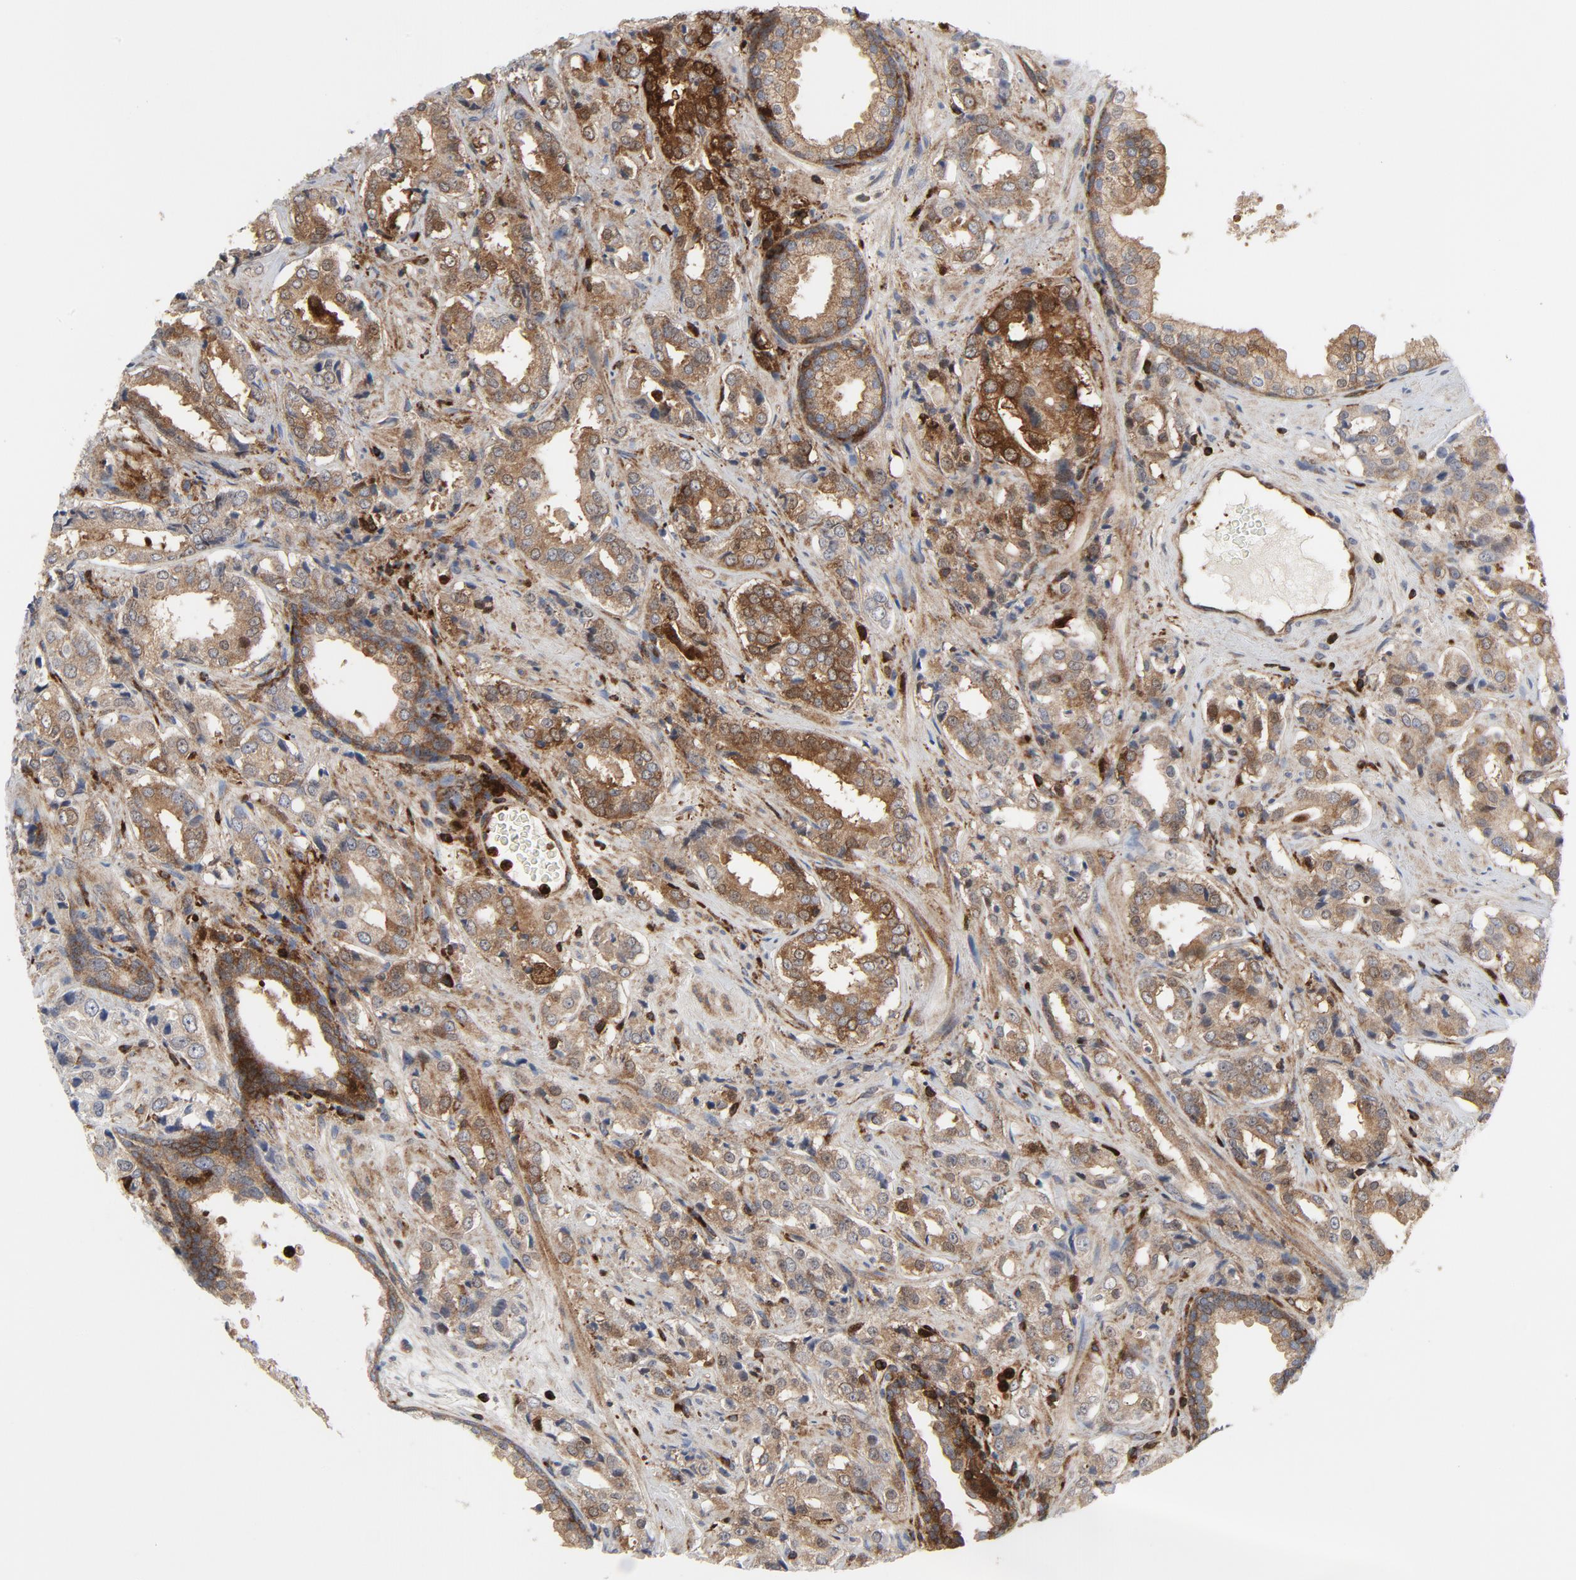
{"staining": {"intensity": "strong", "quantity": ">75%", "location": "cytoplasmic/membranous"}, "tissue": "prostate cancer", "cell_type": "Tumor cells", "image_type": "cancer", "snomed": [{"axis": "morphology", "description": "Adenocarcinoma, Medium grade"}, {"axis": "topography", "description": "Prostate"}], "caption": "Human prostate cancer (adenocarcinoma (medium-grade)) stained with a protein marker demonstrates strong staining in tumor cells.", "gene": "YES1", "patient": {"sex": "male", "age": 60}}